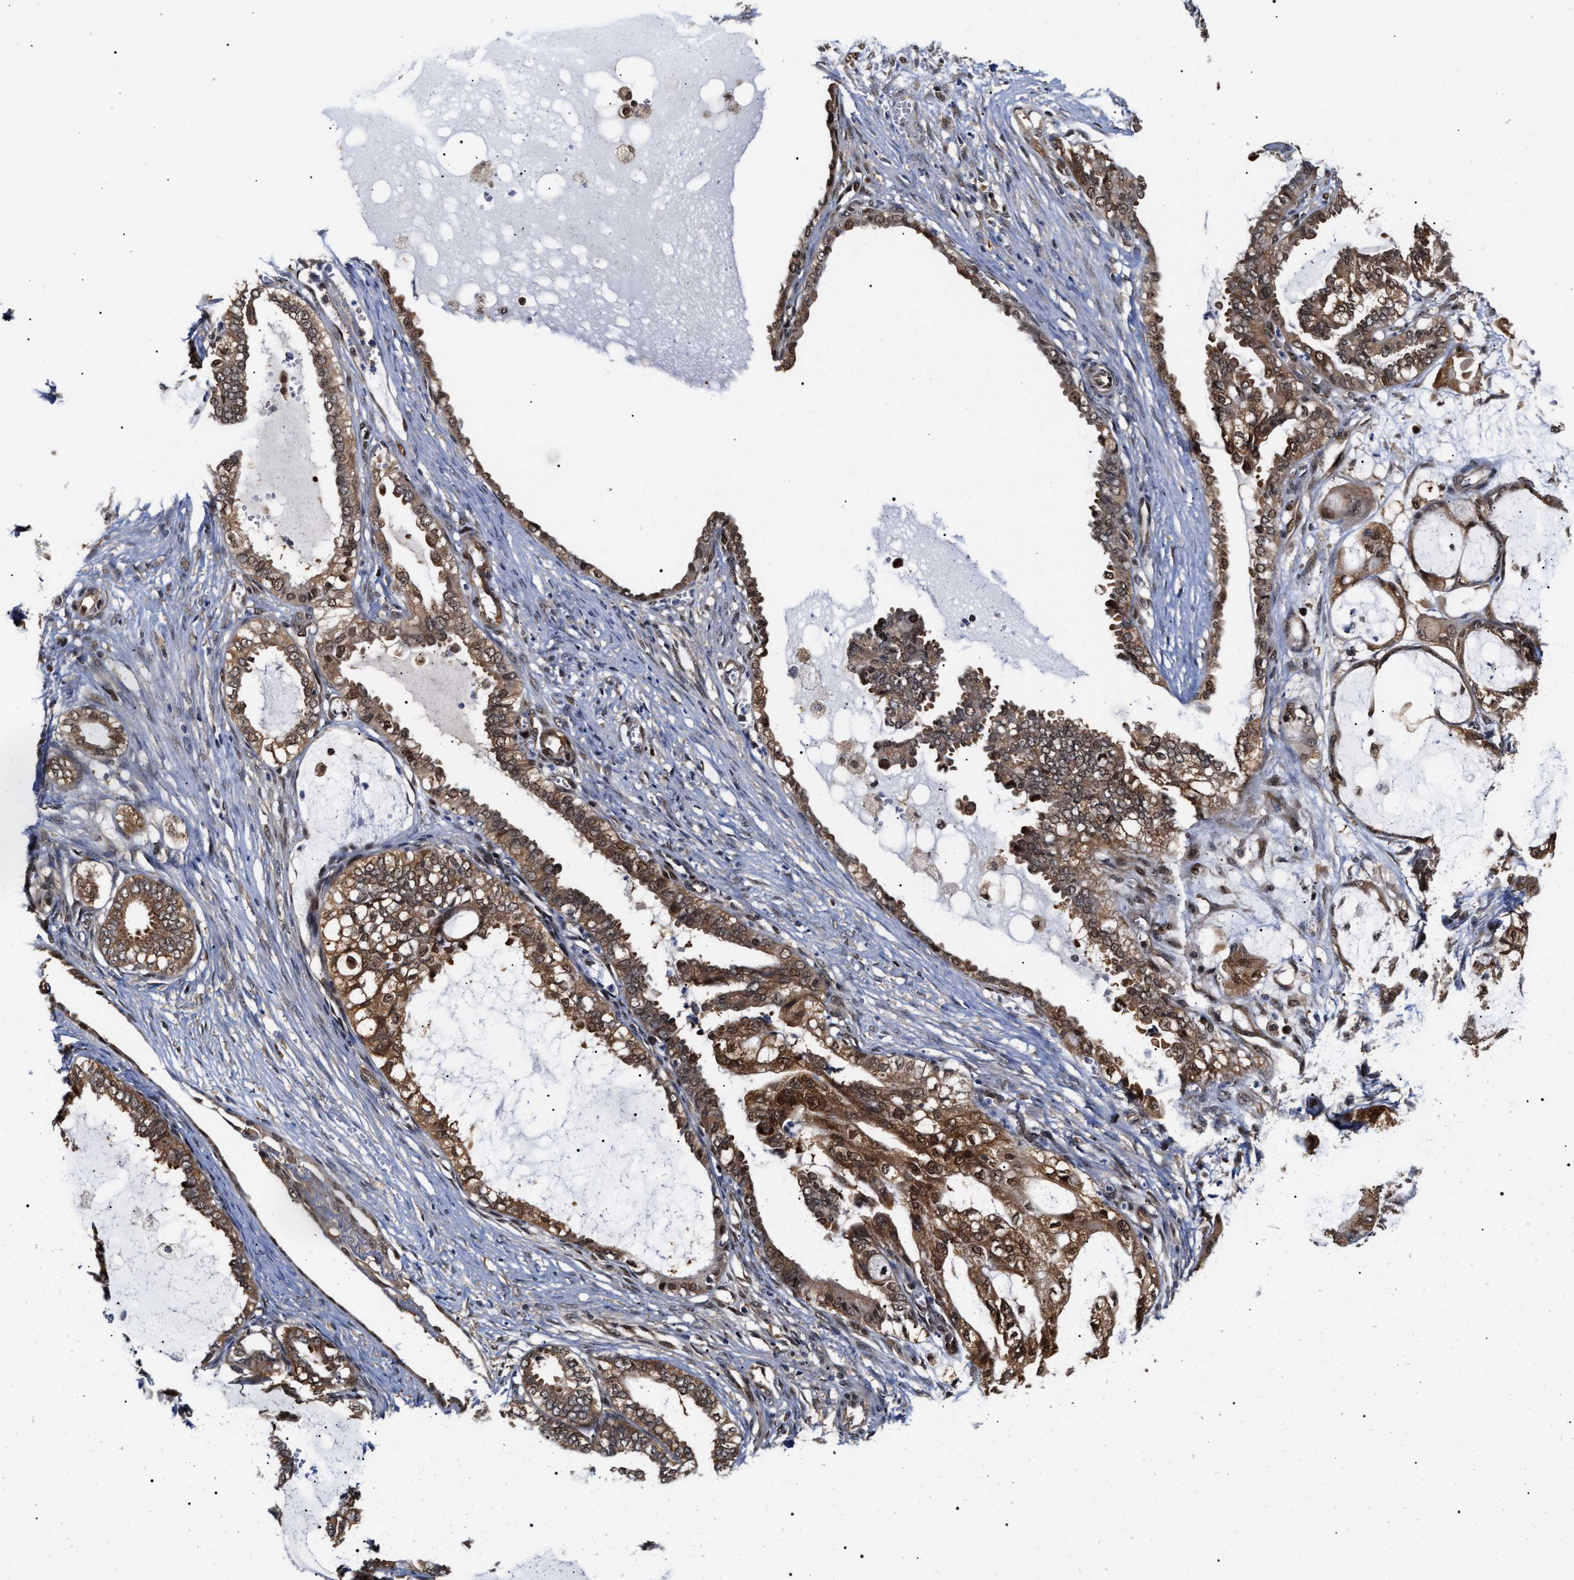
{"staining": {"intensity": "moderate", "quantity": ">75%", "location": "cytoplasmic/membranous,nuclear"}, "tissue": "ovarian cancer", "cell_type": "Tumor cells", "image_type": "cancer", "snomed": [{"axis": "morphology", "description": "Carcinoma, NOS"}, {"axis": "morphology", "description": "Carcinoma, endometroid"}, {"axis": "topography", "description": "Ovary"}], "caption": "Immunohistochemical staining of ovarian cancer reveals medium levels of moderate cytoplasmic/membranous and nuclear positivity in approximately >75% of tumor cells.", "gene": "BAG6", "patient": {"sex": "female", "age": 50}}